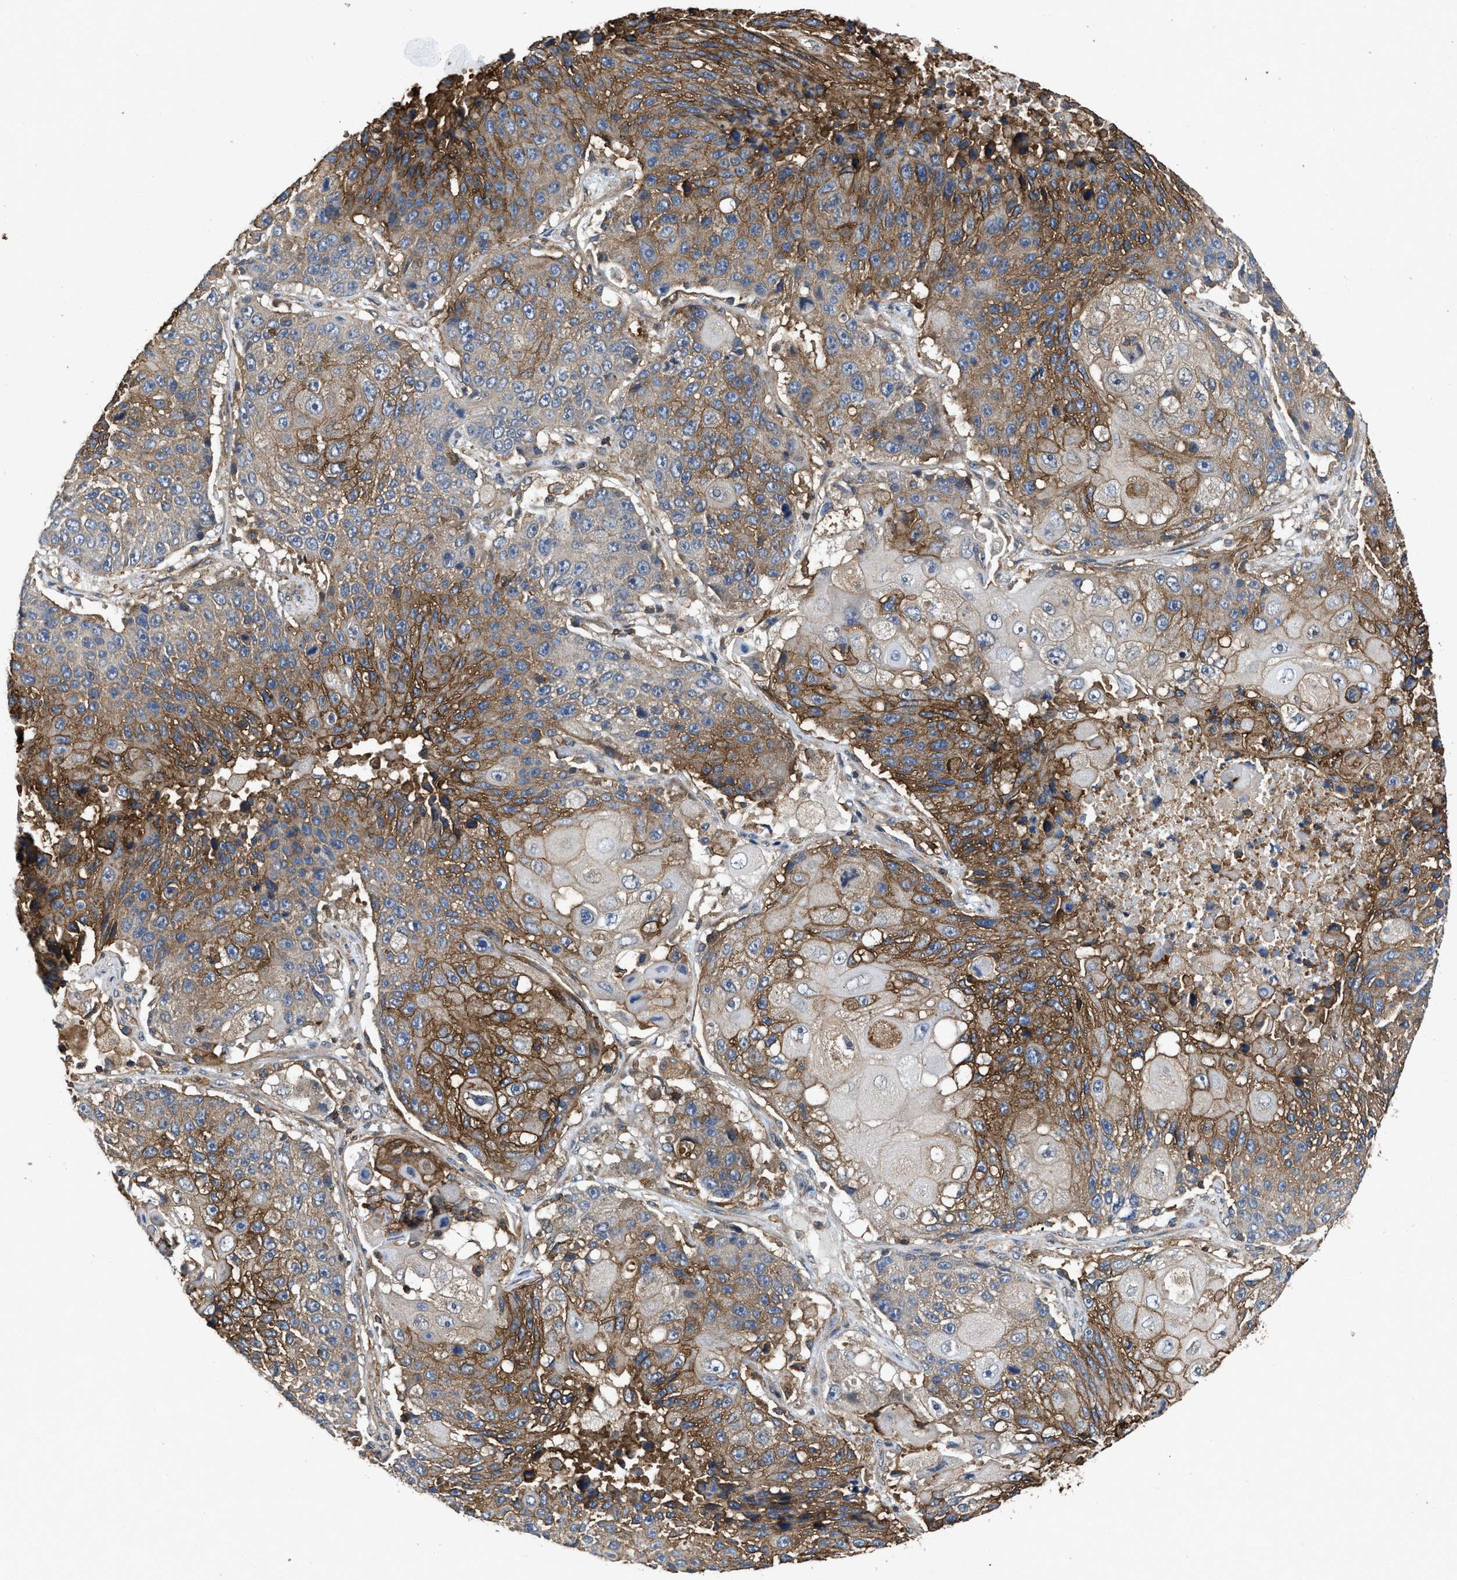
{"staining": {"intensity": "strong", "quantity": "25%-75%", "location": "cytoplasmic/membranous"}, "tissue": "lung cancer", "cell_type": "Tumor cells", "image_type": "cancer", "snomed": [{"axis": "morphology", "description": "Squamous cell carcinoma, NOS"}, {"axis": "topography", "description": "Lung"}], "caption": "The photomicrograph displays a brown stain indicating the presence of a protein in the cytoplasmic/membranous of tumor cells in lung squamous cell carcinoma. (brown staining indicates protein expression, while blue staining denotes nuclei).", "gene": "LINGO2", "patient": {"sex": "male", "age": 61}}